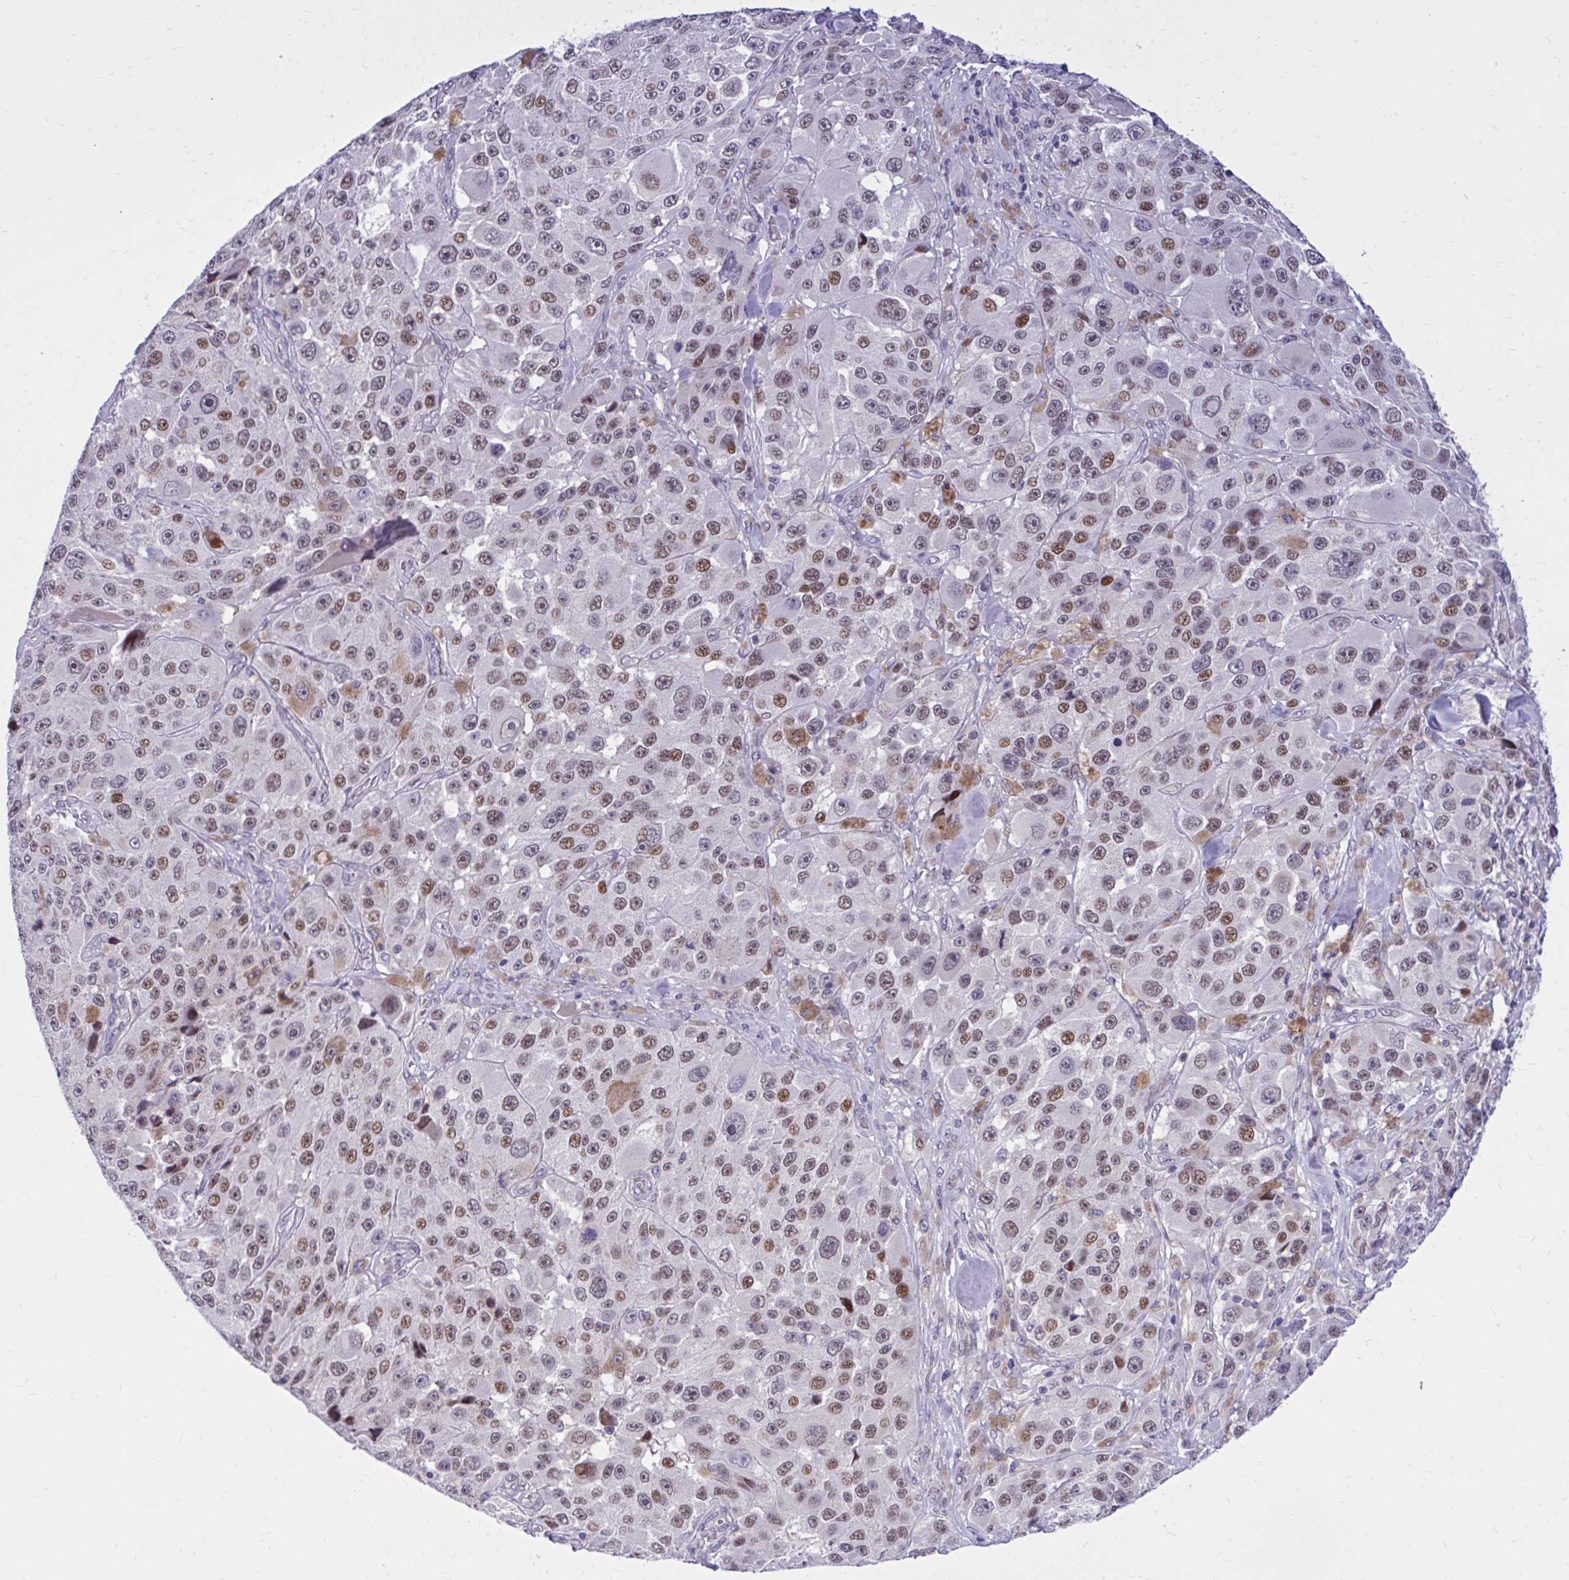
{"staining": {"intensity": "moderate", "quantity": ">75%", "location": "nuclear"}, "tissue": "melanoma", "cell_type": "Tumor cells", "image_type": "cancer", "snomed": [{"axis": "morphology", "description": "Malignant melanoma, Metastatic site"}, {"axis": "topography", "description": "Lymph node"}], "caption": "Malignant melanoma (metastatic site) stained with immunohistochemistry (IHC) exhibits moderate nuclear expression in approximately >75% of tumor cells.", "gene": "ZBTB25", "patient": {"sex": "male", "age": 62}}